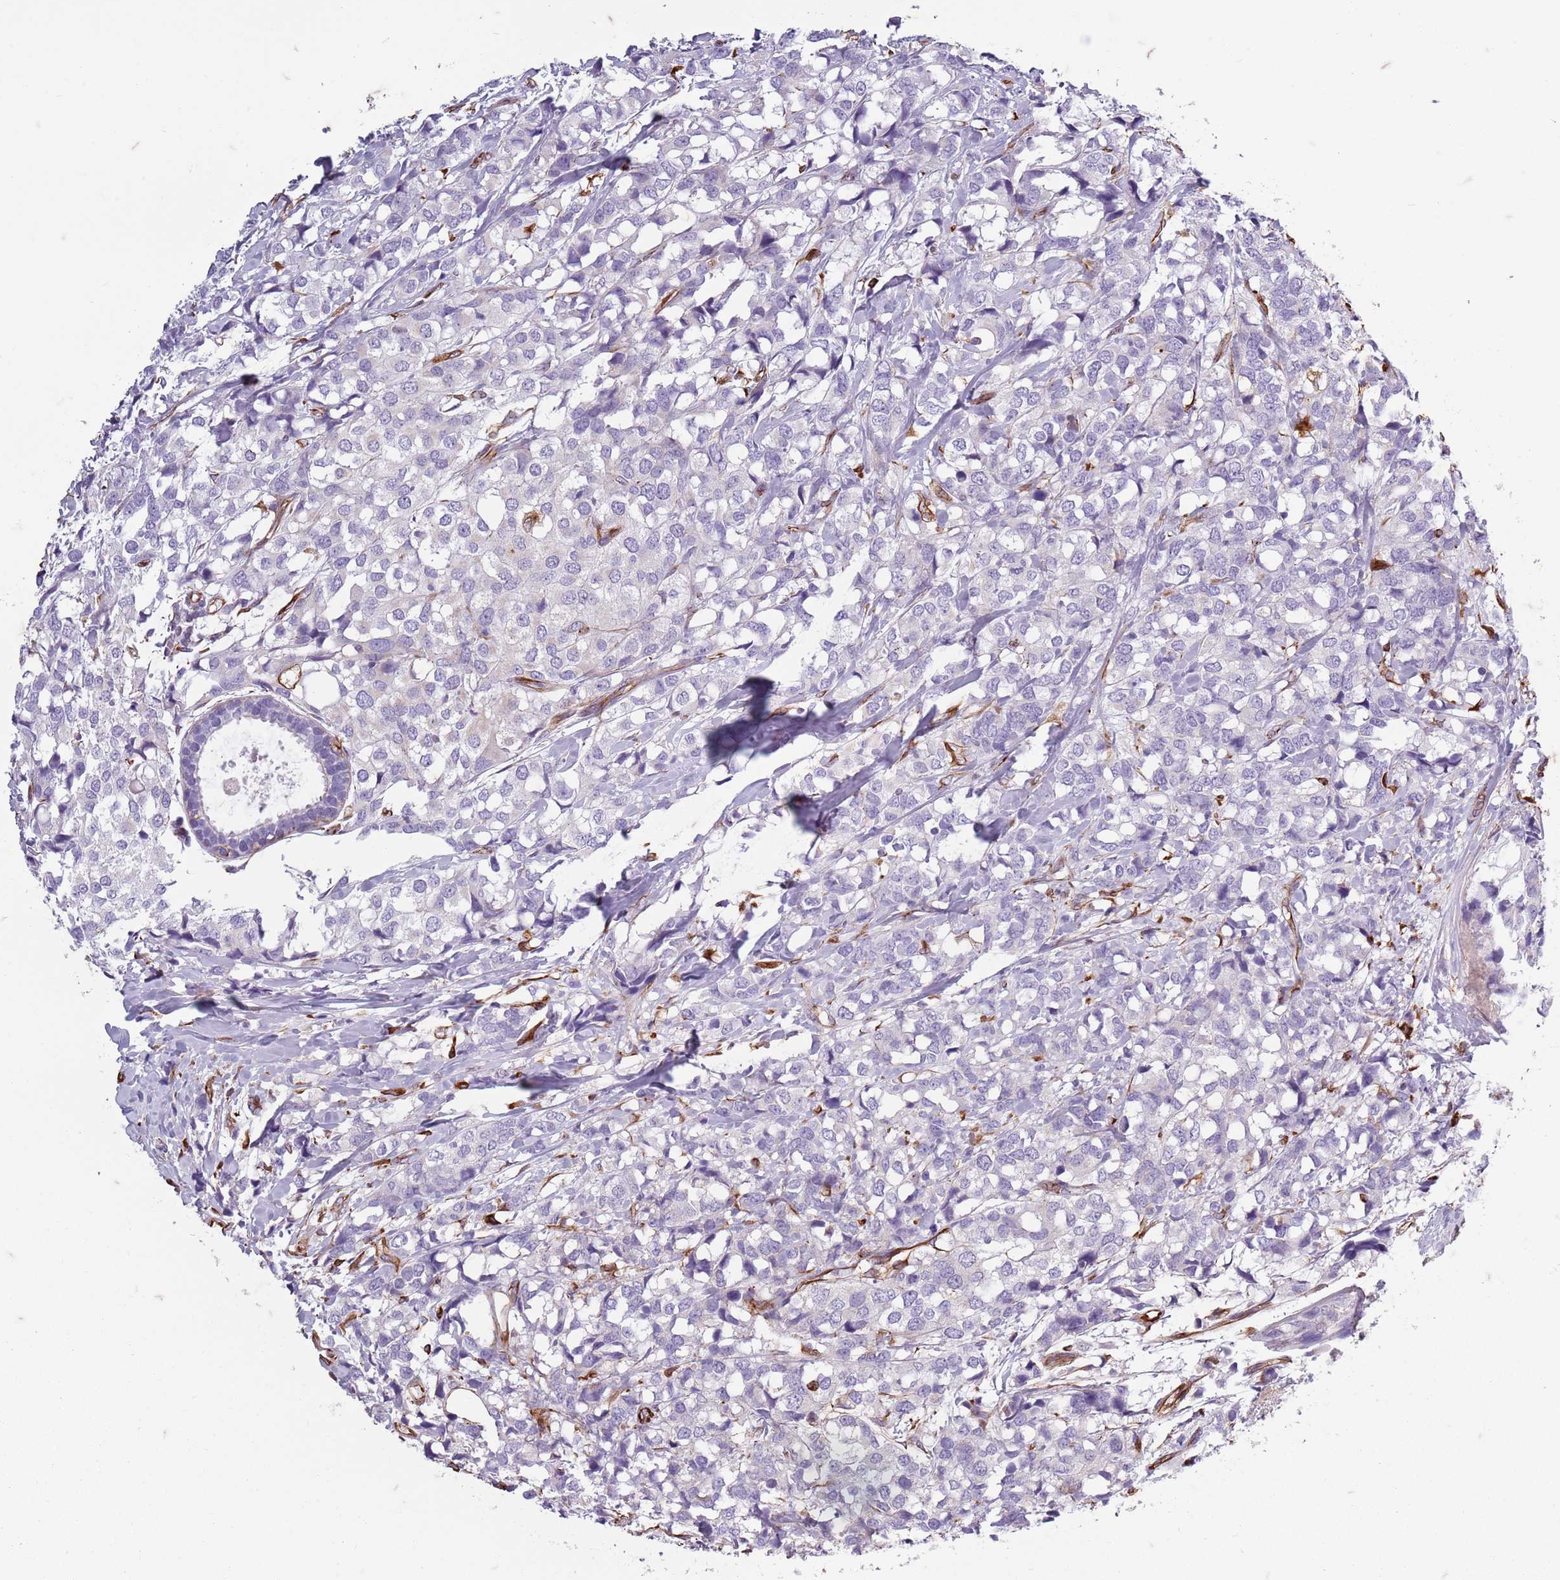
{"staining": {"intensity": "negative", "quantity": "none", "location": "none"}, "tissue": "breast cancer", "cell_type": "Tumor cells", "image_type": "cancer", "snomed": [{"axis": "morphology", "description": "Lobular carcinoma"}, {"axis": "topography", "description": "Breast"}], "caption": "Image shows no protein positivity in tumor cells of breast lobular carcinoma tissue.", "gene": "TAS2R38", "patient": {"sex": "female", "age": 59}}